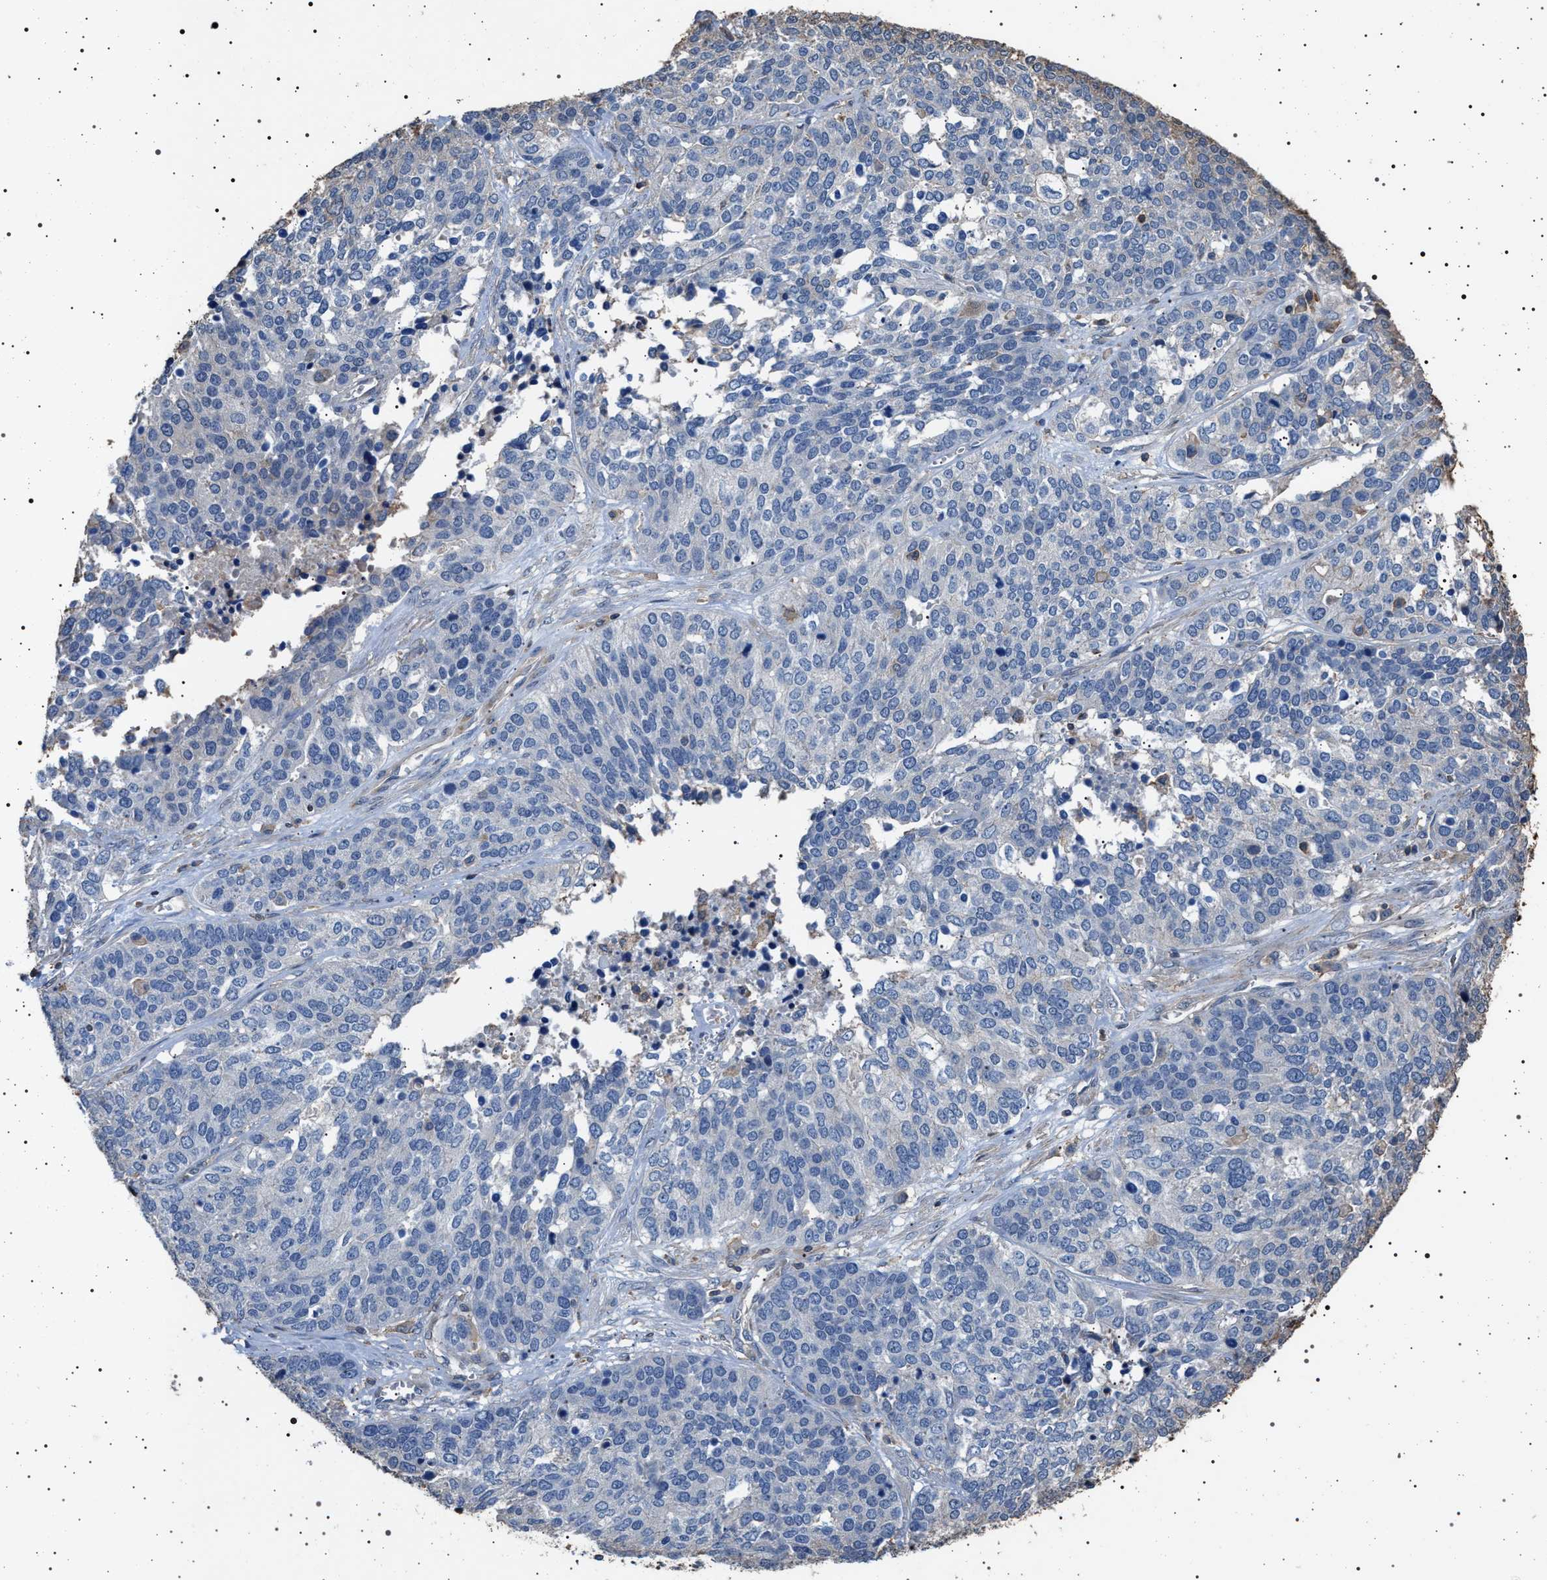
{"staining": {"intensity": "negative", "quantity": "none", "location": "none"}, "tissue": "ovarian cancer", "cell_type": "Tumor cells", "image_type": "cancer", "snomed": [{"axis": "morphology", "description": "Cystadenocarcinoma, serous, NOS"}, {"axis": "topography", "description": "Ovary"}], "caption": "This image is of ovarian cancer (serous cystadenocarcinoma) stained with IHC to label a protein in brown with the nuclei are counter-stained blue. There is no positivity in tumor cells. The staining was performed using DAB to visualize the protein expression in brown, while the nuclei were stained in blue with hematoxylin (Magnification: 20x).", "gene": "SMAP2", "patient": {"sex": "female", "age": 44}}